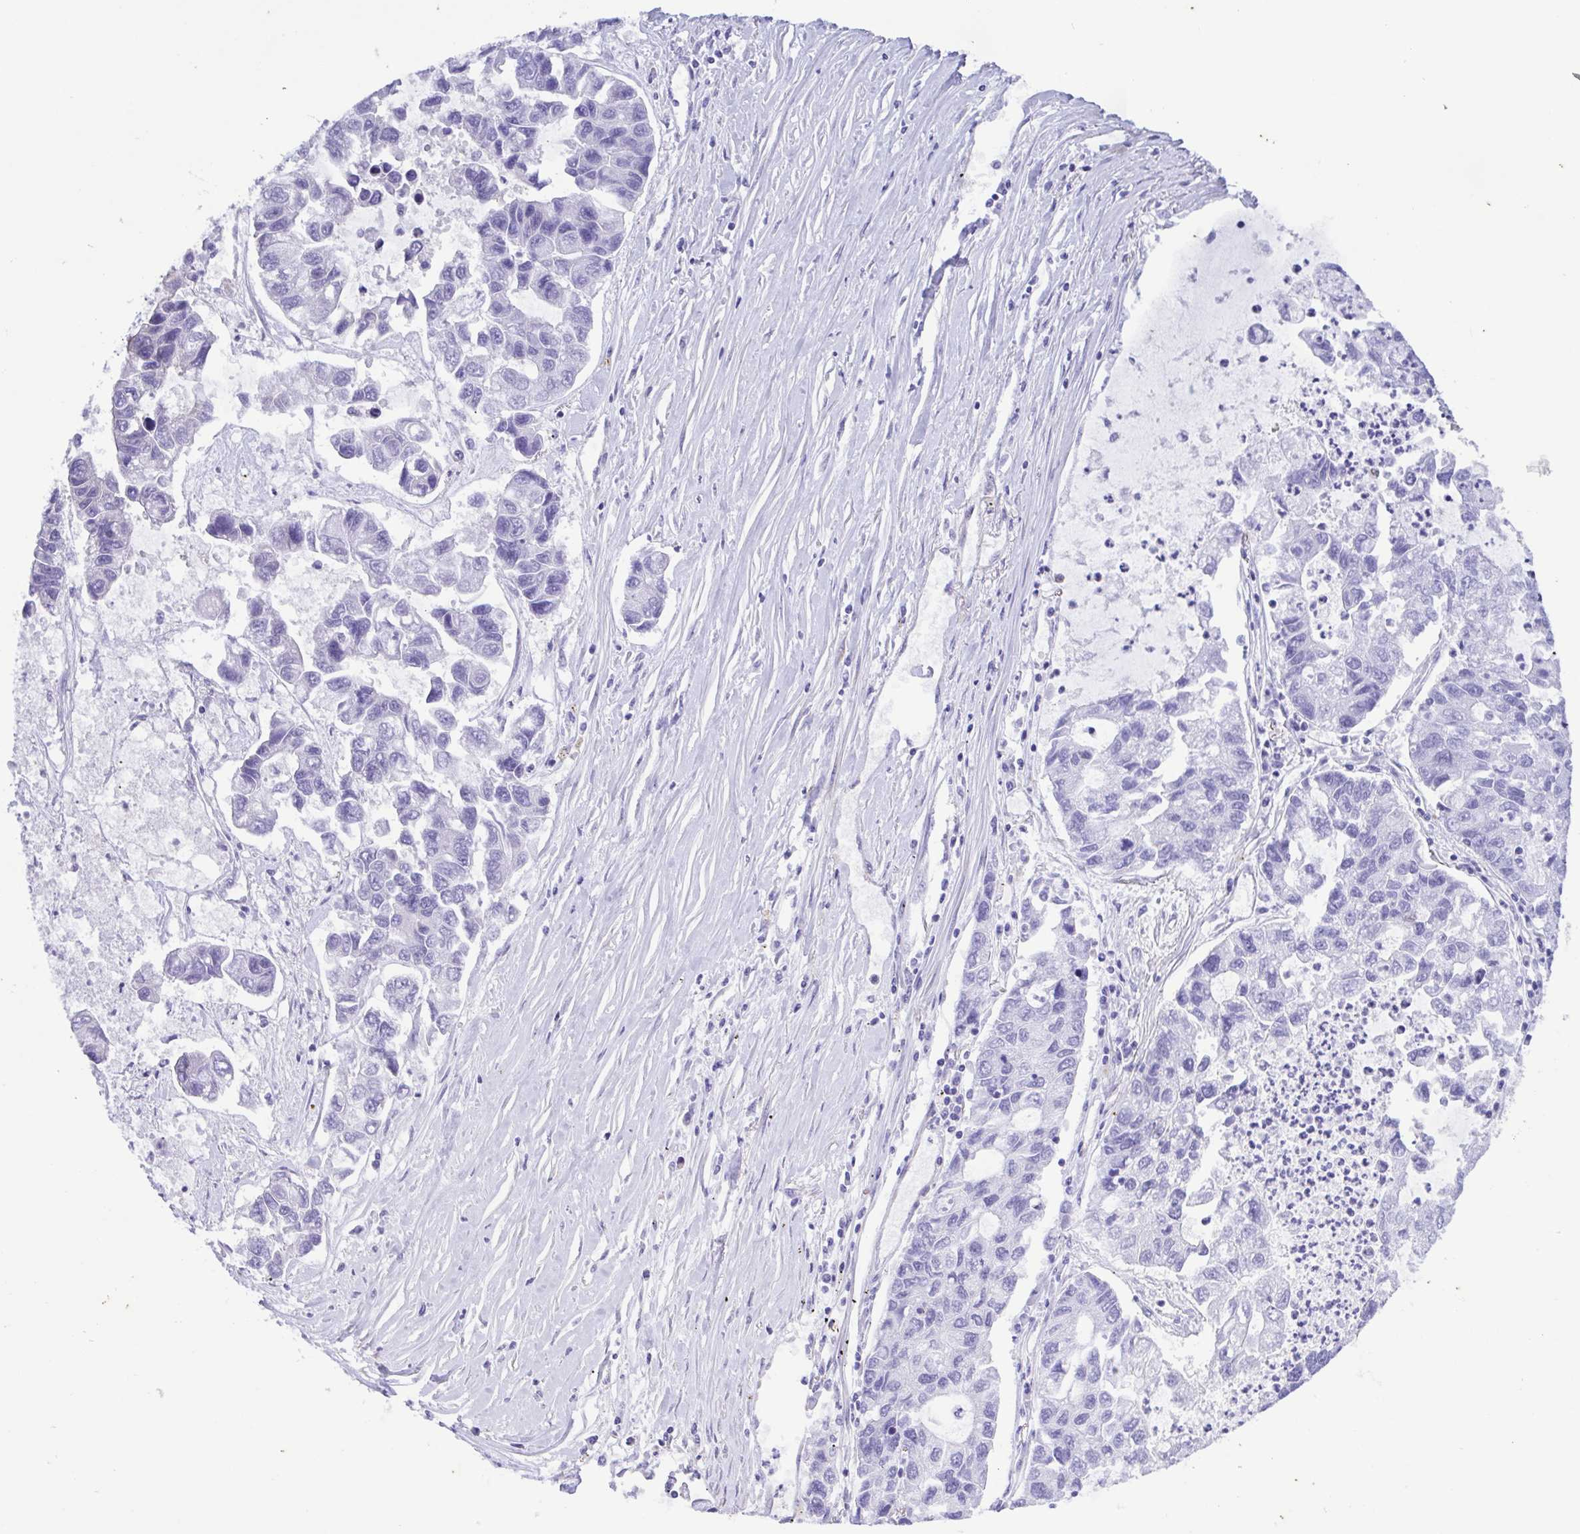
{"staining": {"intensity": "negative", "quantity": "none", "location": "none"}, "tissue": "lung cancer", "cell_type": "Tumor cells", "image_type": "cancer", "snomed": [{"axis": "morphology", "description": "Adenocarcinoma, NOS"}, {"axis": "topography", "description": "Bronchus"}, {"axis": "topography", "description": "Lung"}], "caption": "The IHC image has no significant expression in tumor cells of adenocarcinoma (lung) tissue. (DAB IHC with hematoxylin counter stain).", "gene": "TNNI3", "patient": {"sex": "female", "age": 51}}